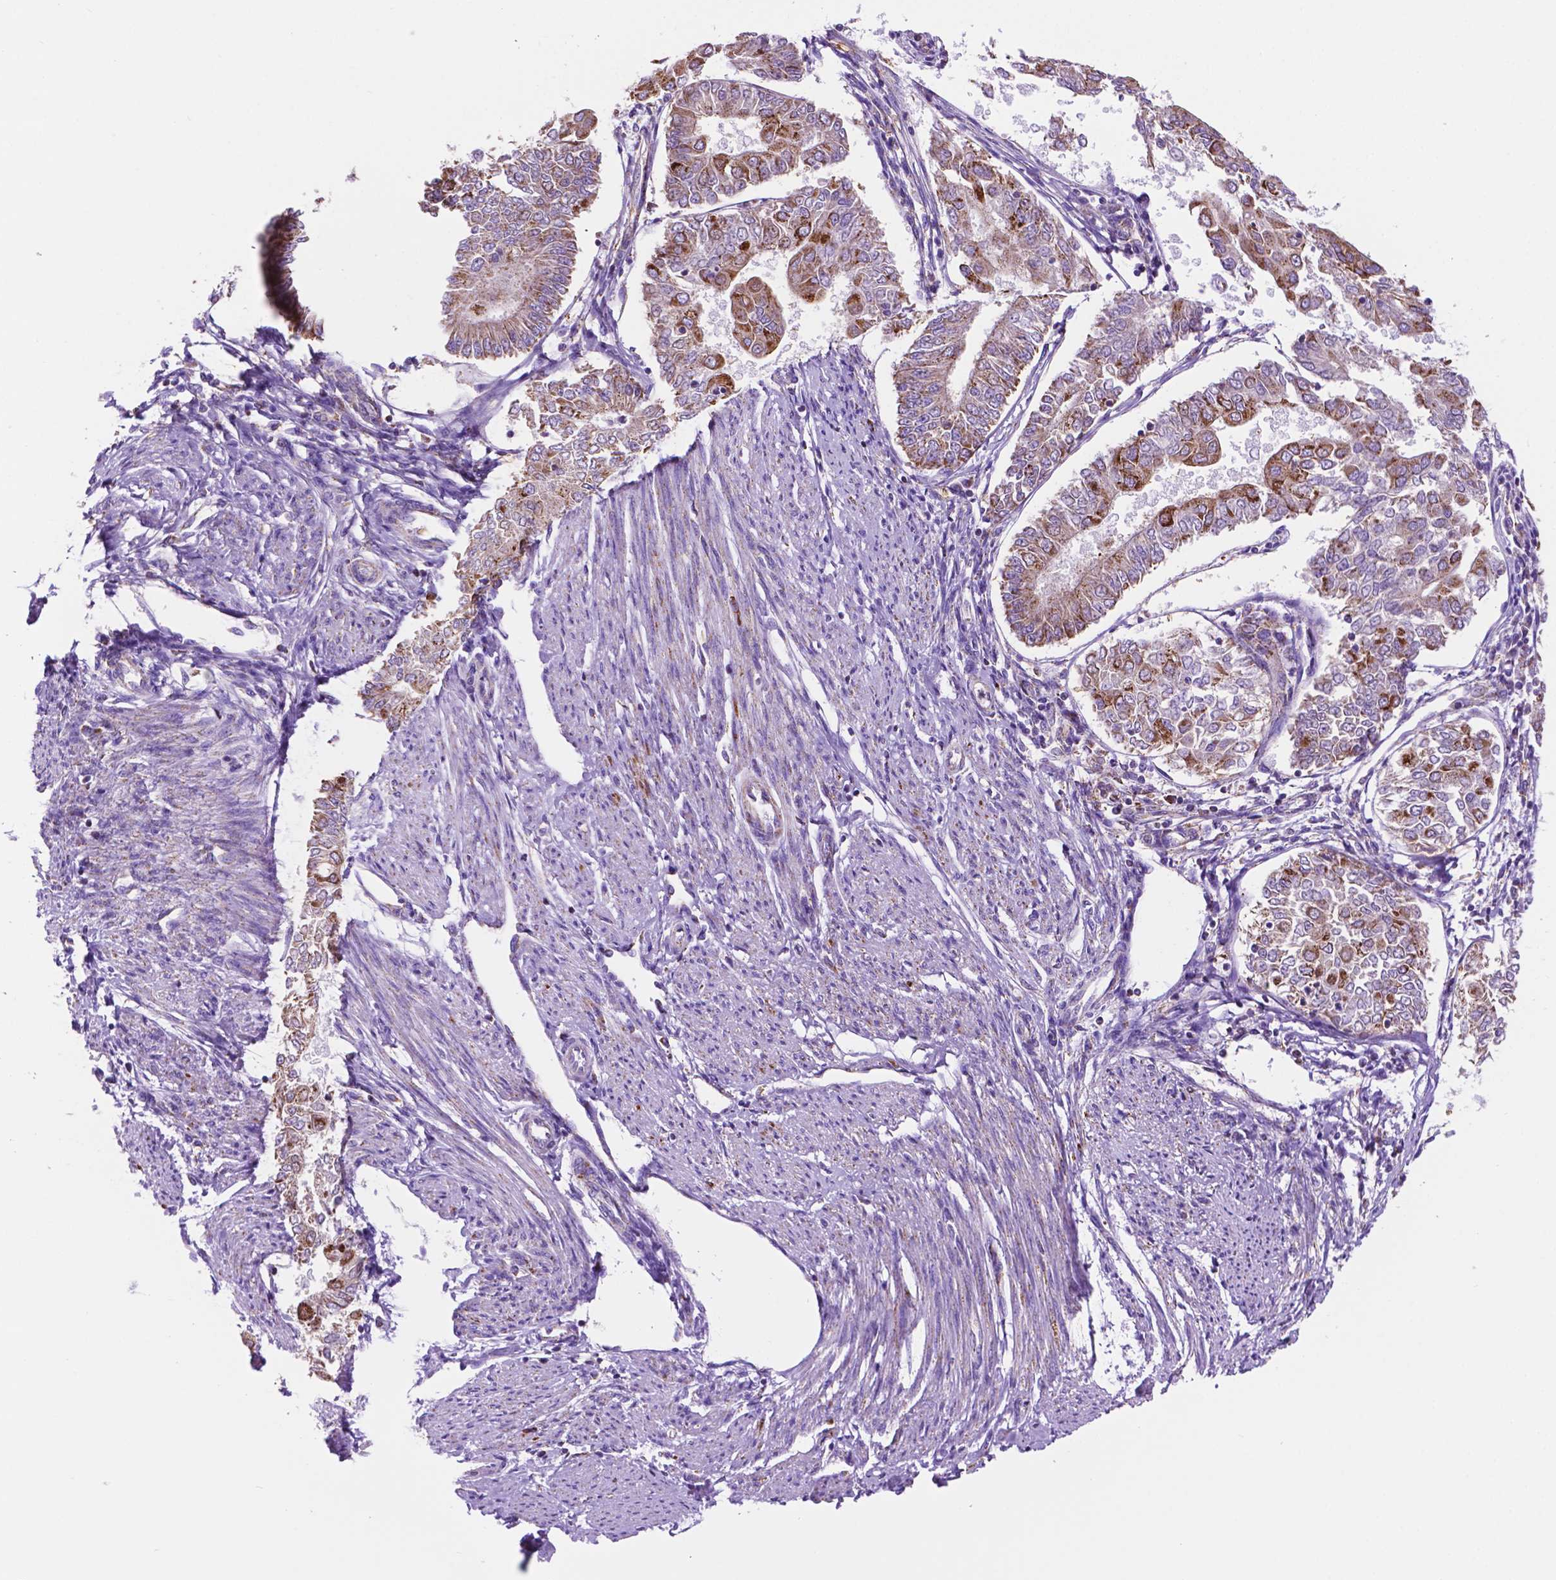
{"staining": {"intensity": "strong", "quantity": "25%-75%", "location": "cytoplasmic/membranous"}, "tissue": "endometrial cancer", "cell_type": "Tumor cells", "image_type": "cancer", "snomed": [{"axis": "morphology", "description": "Adenocarcinoma, NOS"}, {"axis": "topography", "description": "Endometrium"}], "caption": "There is high levels of strong cytoplasmic/membranous expression in tumor cells of endometrial cancer, as demonstrated by immunohistochemical staining (brown color).", "gene": "GDPD5", "patient": {"sex": "female", "age": 68}}